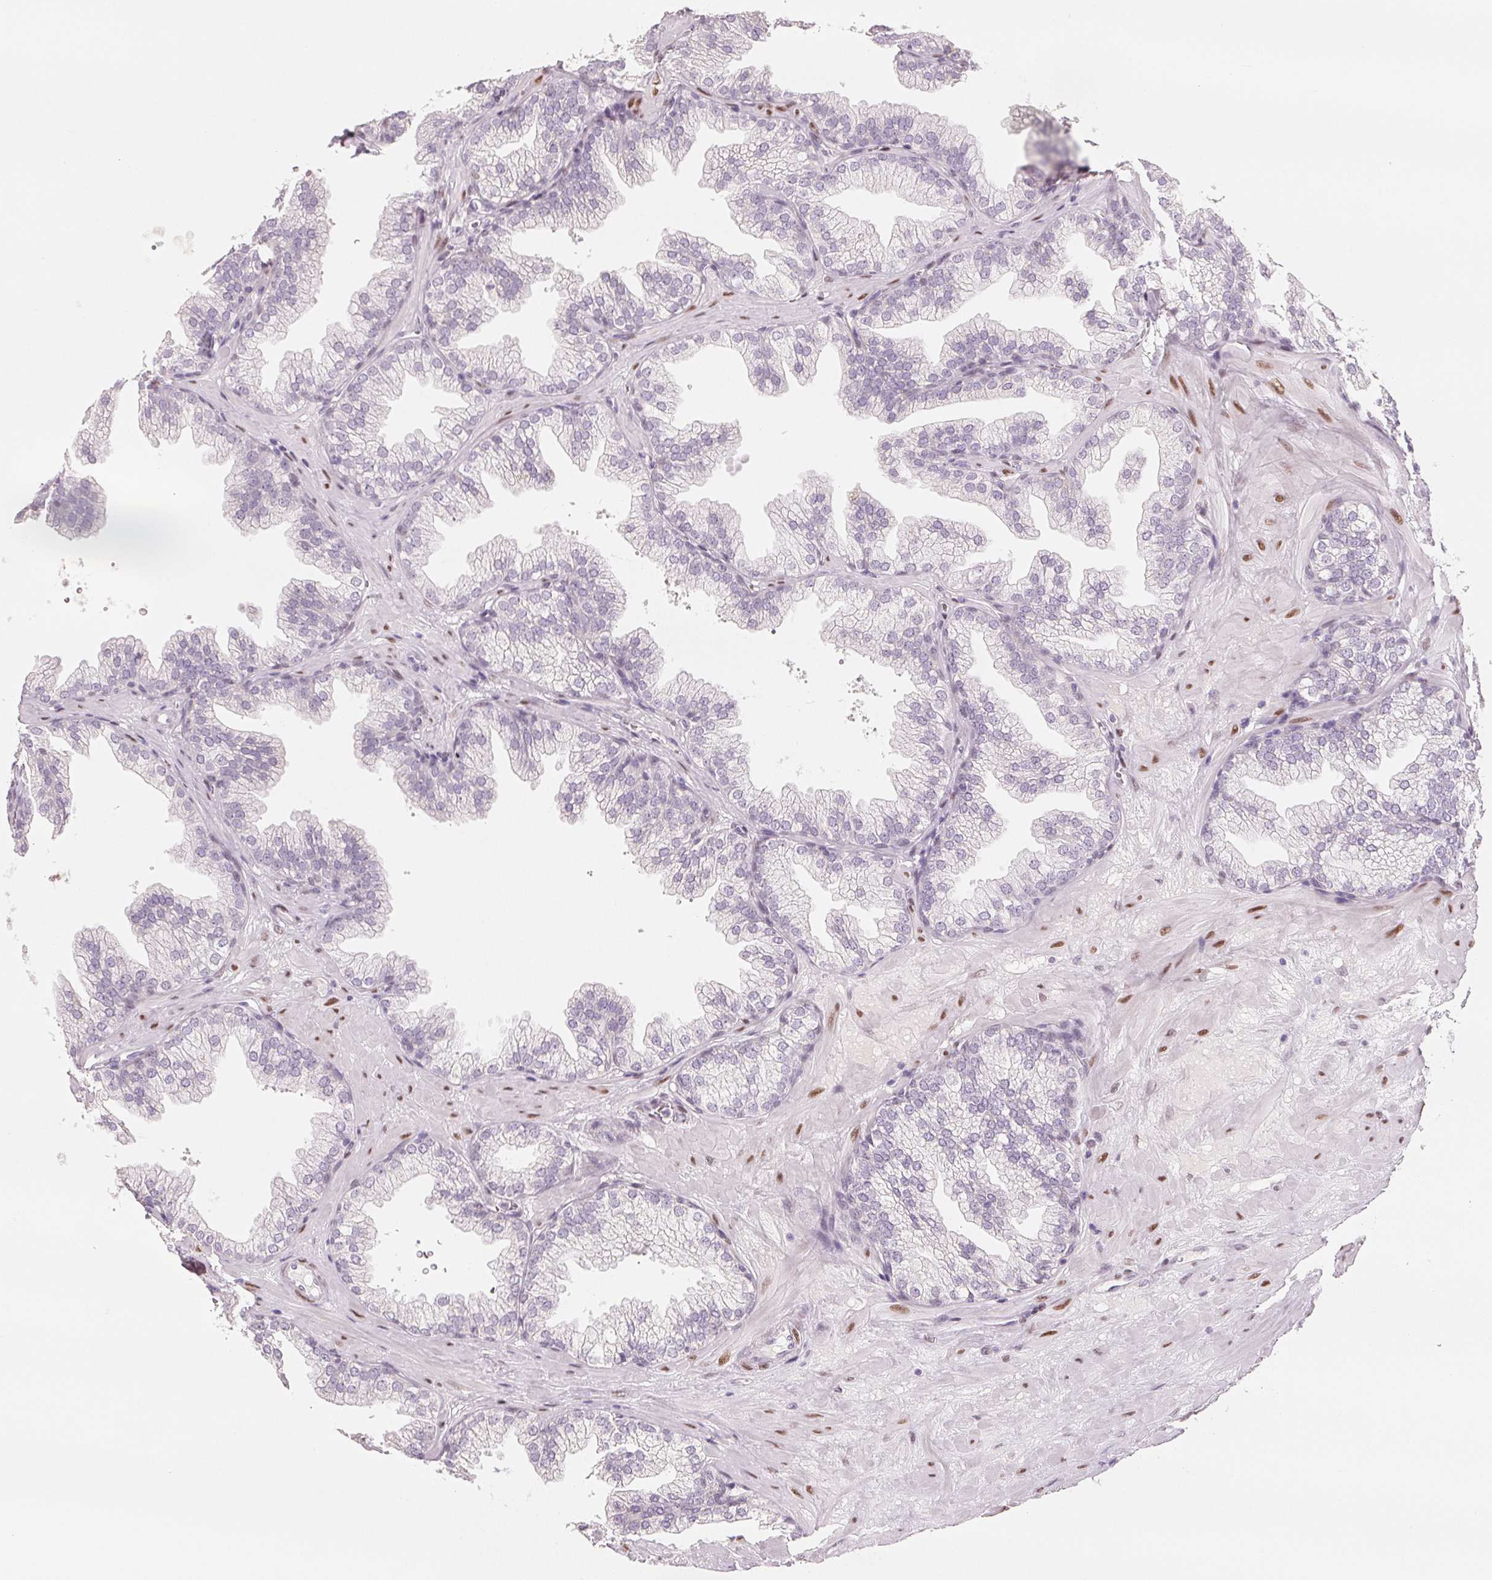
{"staining": {"intensity": "weak", "quantity": "<25%", "location": "nuclear"}, "tissue": "prostate", "cell_type": "Glandular cells", "image_type": "normal", "snomed": [{"axis": "morphology", "description": "Normal tissue, NOS"}, {"axis": "topography", "description": "Prostate"}], "caption": "Immunohistochemistry of normal human prostate shows no expression in glandular cells.", "gene": "SMARCD3", "patient": {"sex": "male", "age": 37}}